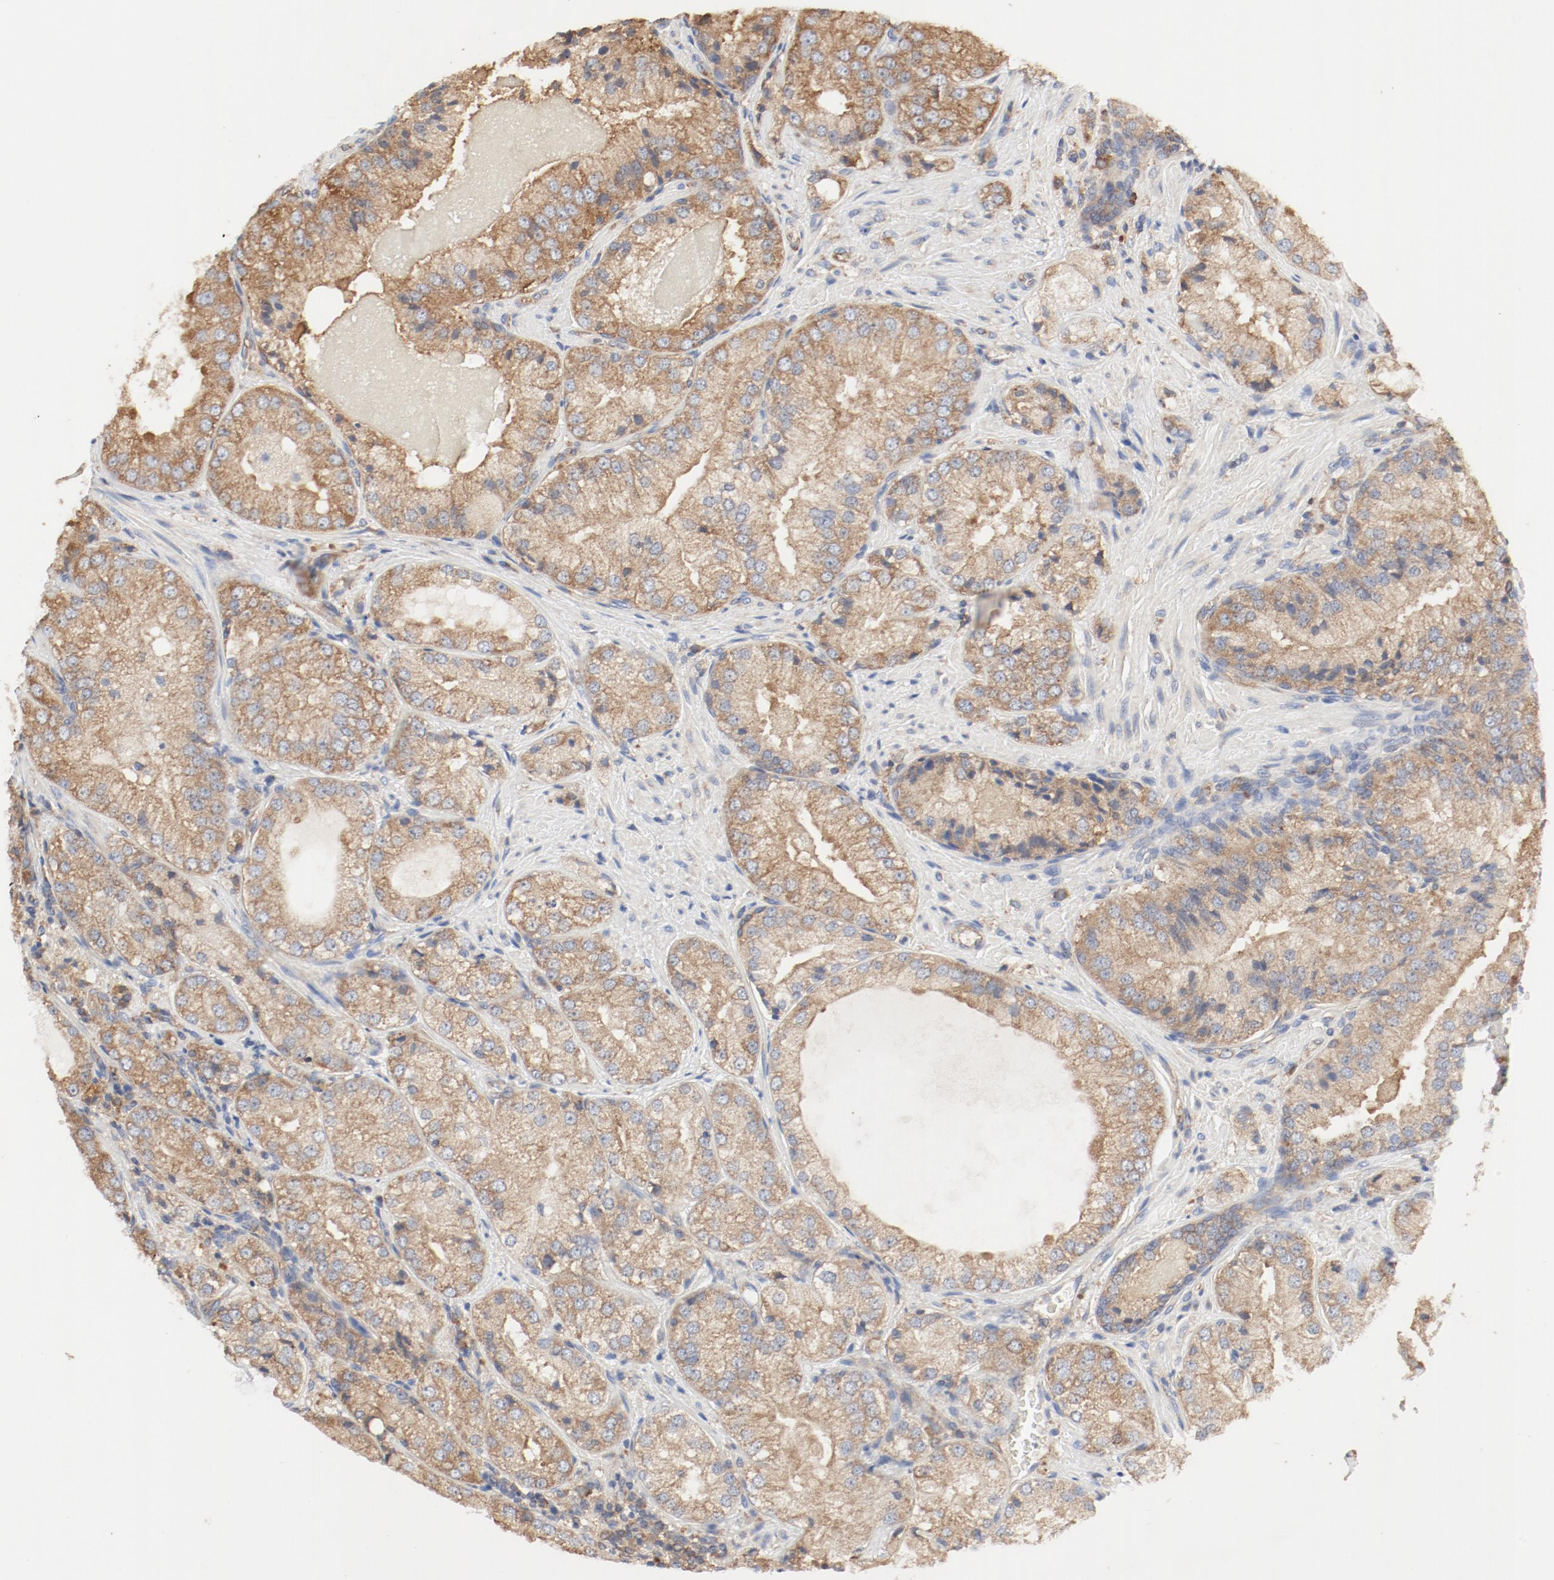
{"staining": {"intensity": "moderate", "quantity": ">75%", "location": "cytoplasmic/membranous"}, "tissue": "prostate cancer", "cell_type": "Tumor cells", "image_type": "cancer", "snomed": [{"axis": "morphology", "description": "Adenocarcinoma, Low grade"}, {"axis": "topography", "description": "Prostate"}], "caption": "The histopathology image displays immunohistochemical staining of low-grade adenocarcinoma (prostate). There is moderate cytoplasmic/membranous positivity is seen in approximately >75% of tumor cells.", "gene": "RPS6", "patient": {"sex": "male", "age": 60}}